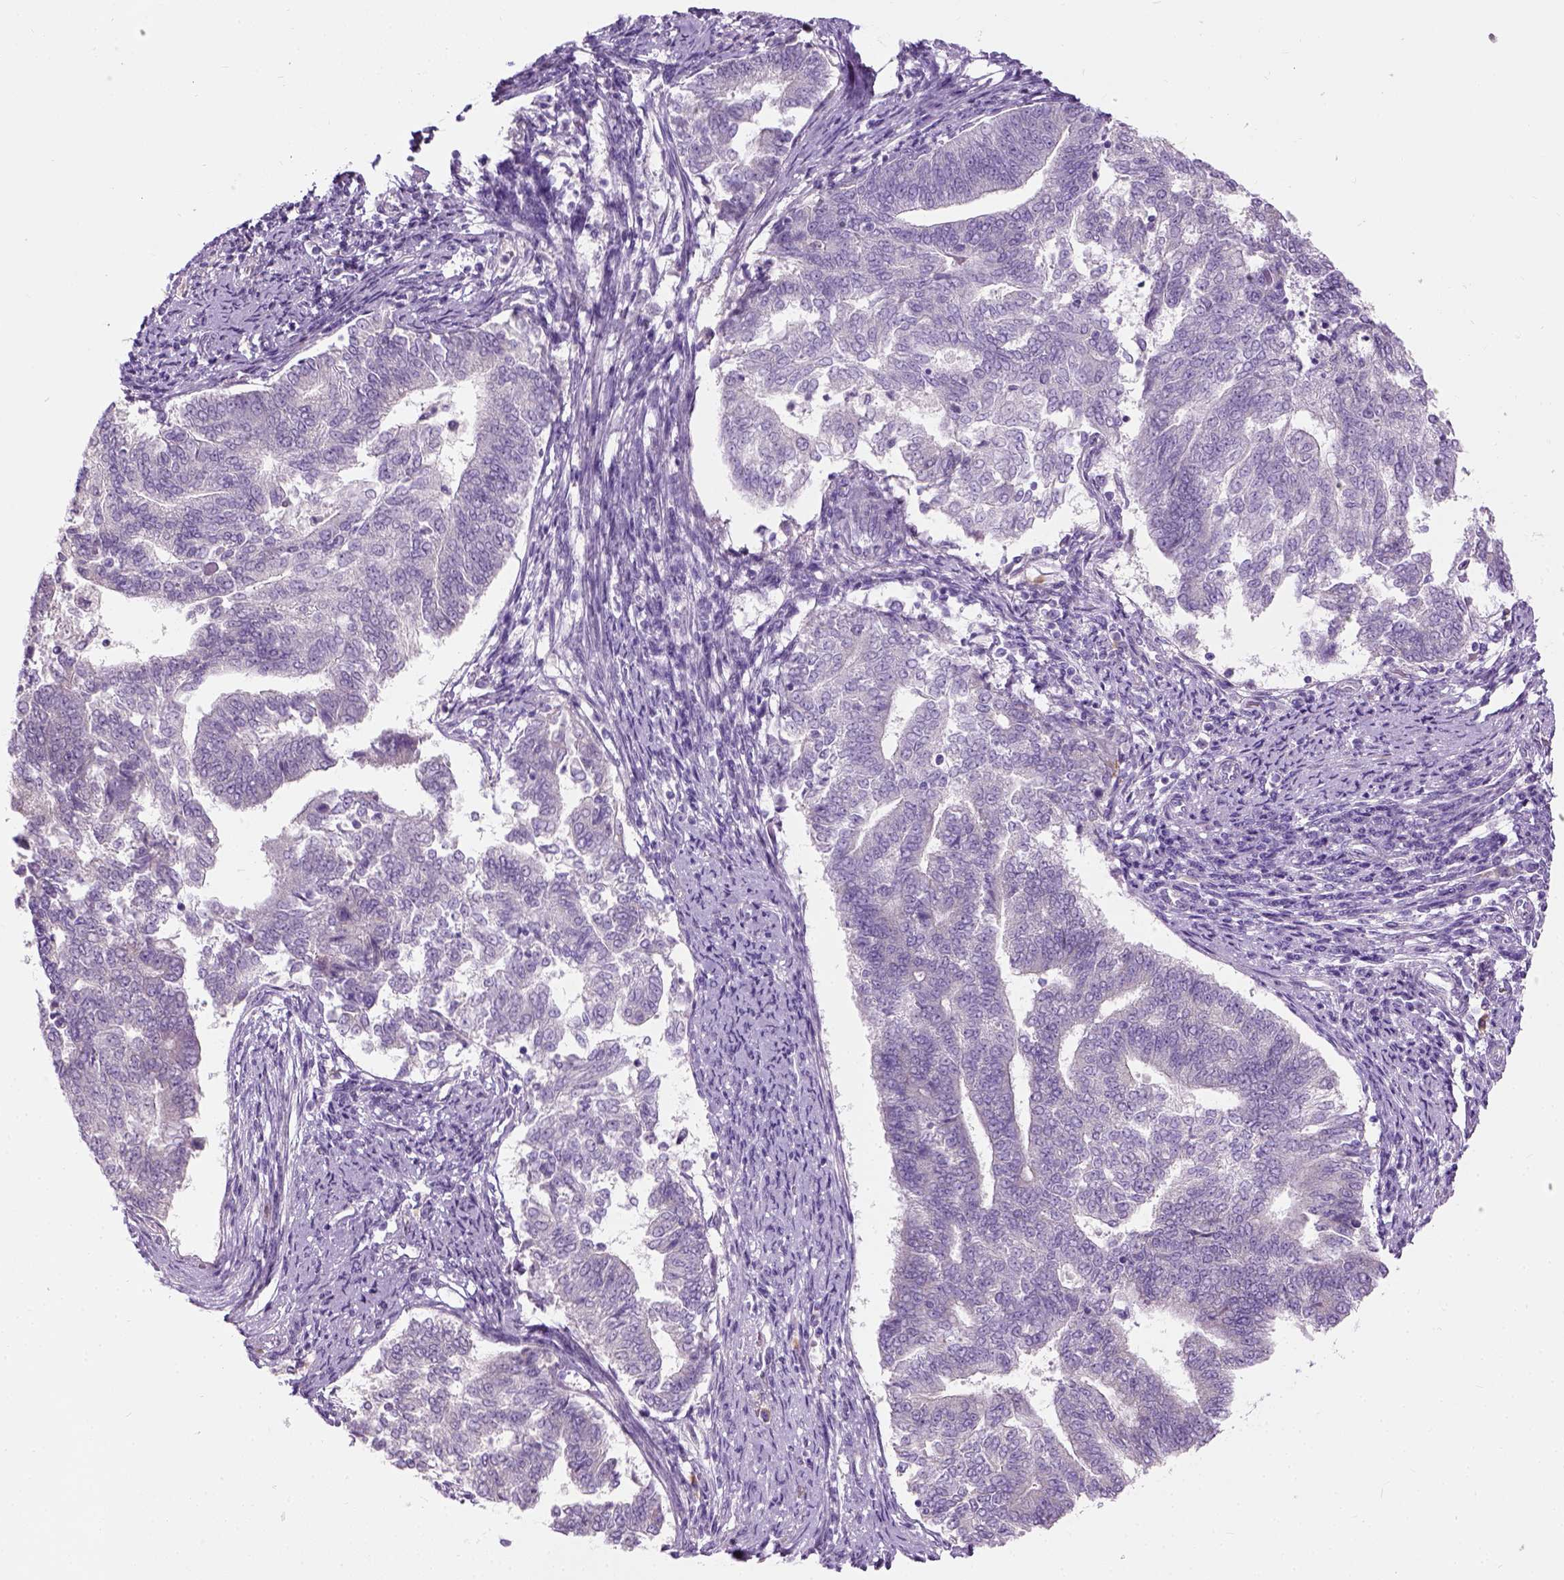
{"staining": {"intensity": "negative", "quantity": "none", "location": "none"}, "tissue": "endometrial cancer", "cell_type": "Tumor cells", "image_type": "cancer", "snomed": [{"axis": "morphology", "description": "Adenocarcinoma, NOS"}, {"axis": "topography", "description": "Endometrium"}], "caption": "Micrograph shows no significant protein expression in tumor cells of endometrial cancer (adenocarcinoma). (DAB (3,3'-diaminobenzidine) IHC visualized using brightfield microscopy, high magnification).", "gene": "TRIM72", "patient": {"sex": "female", "age": 65}}